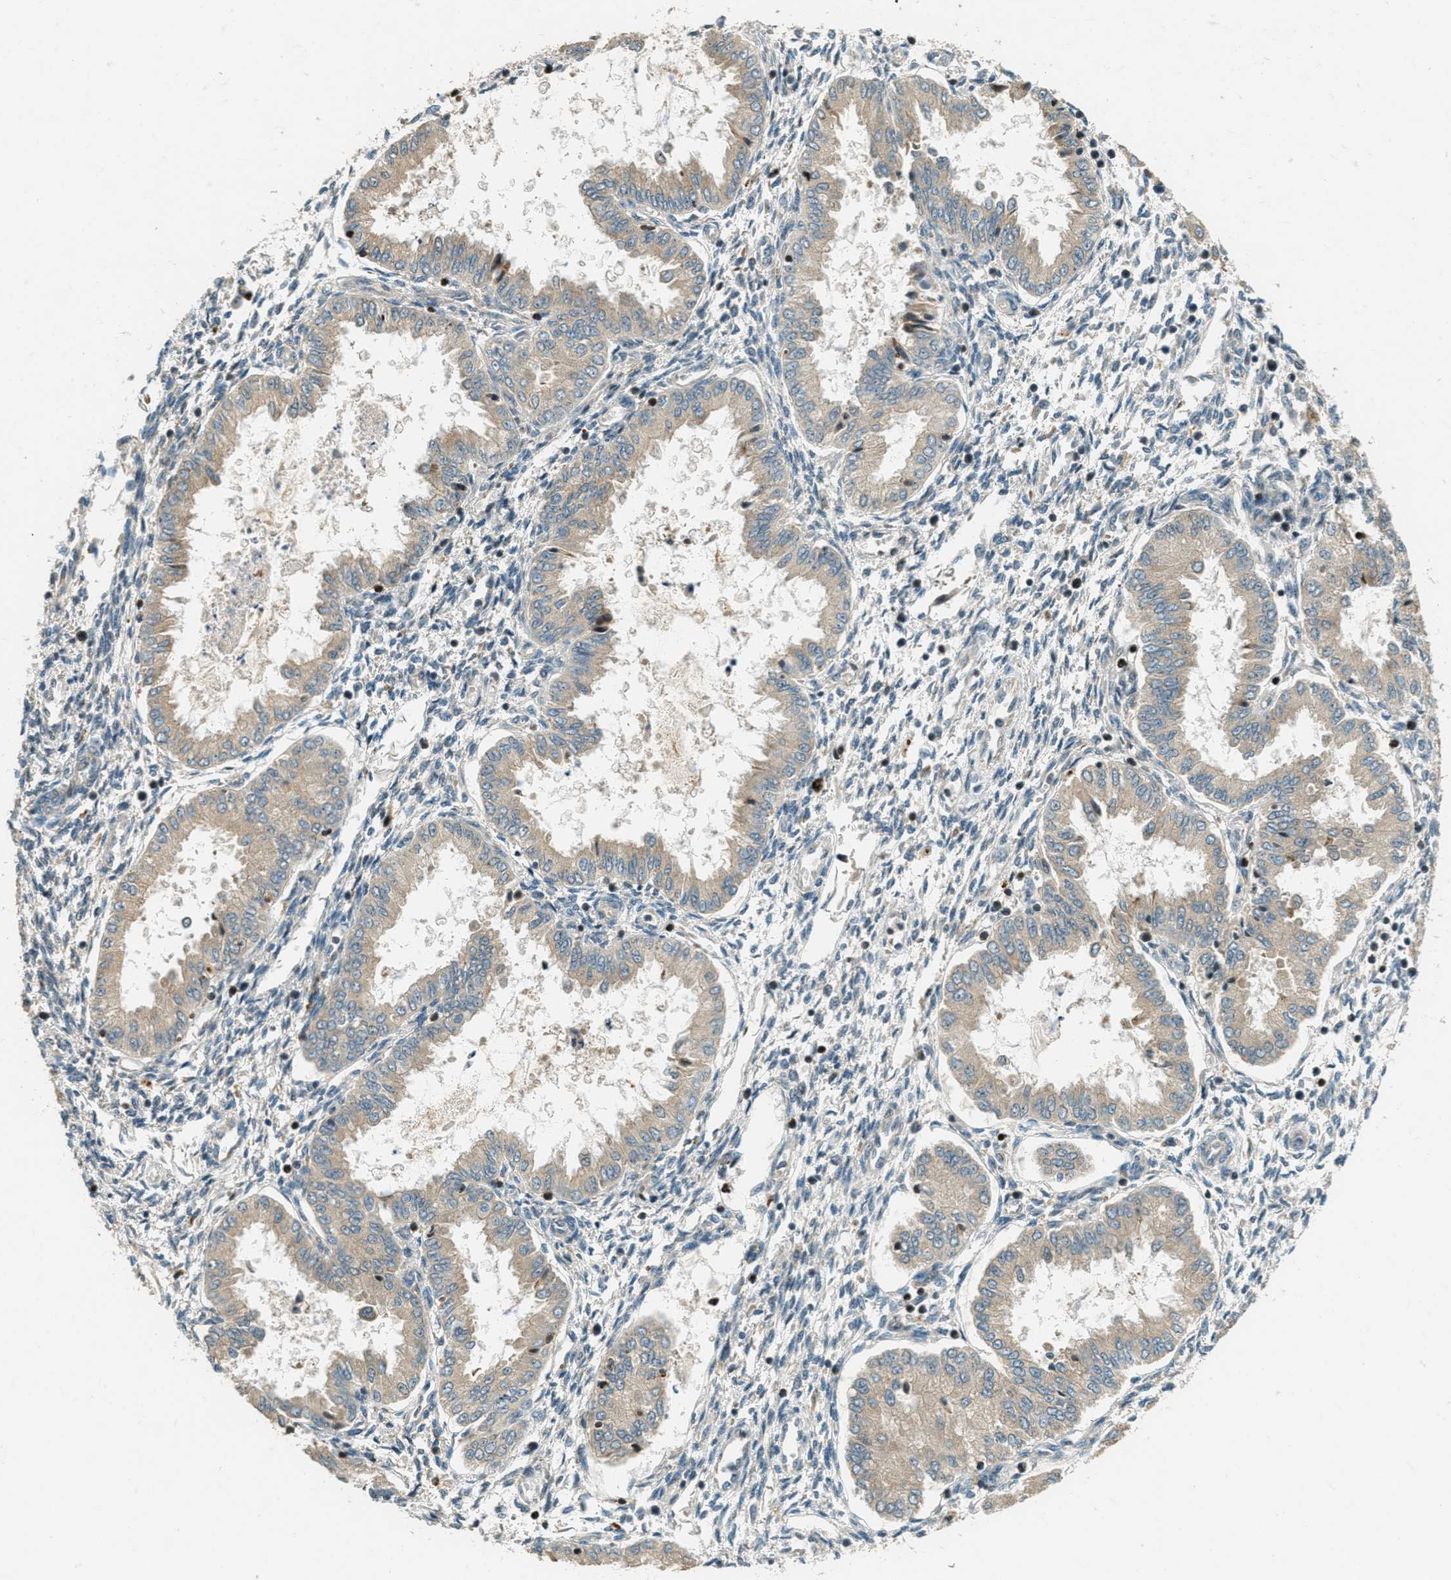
{"staining": {"intensity": "weak", "quantity": "<25%", "location": "cytoplasmic/membranous"}, "tissue": "endometrium", "cell_type": "Cells in endometrial stroma", "image_type": "normal", "snomed": [{"axis": "morphology", "description": "Normal tissue, NOS"}, {"axis": "topography", "description": "Endometrium"}], "caption": "The image shows no staining of cells in endometrial stroma in normal endometrium.", "gene": "PTPN23", "patient": {"sex": "female", "age": 33}}